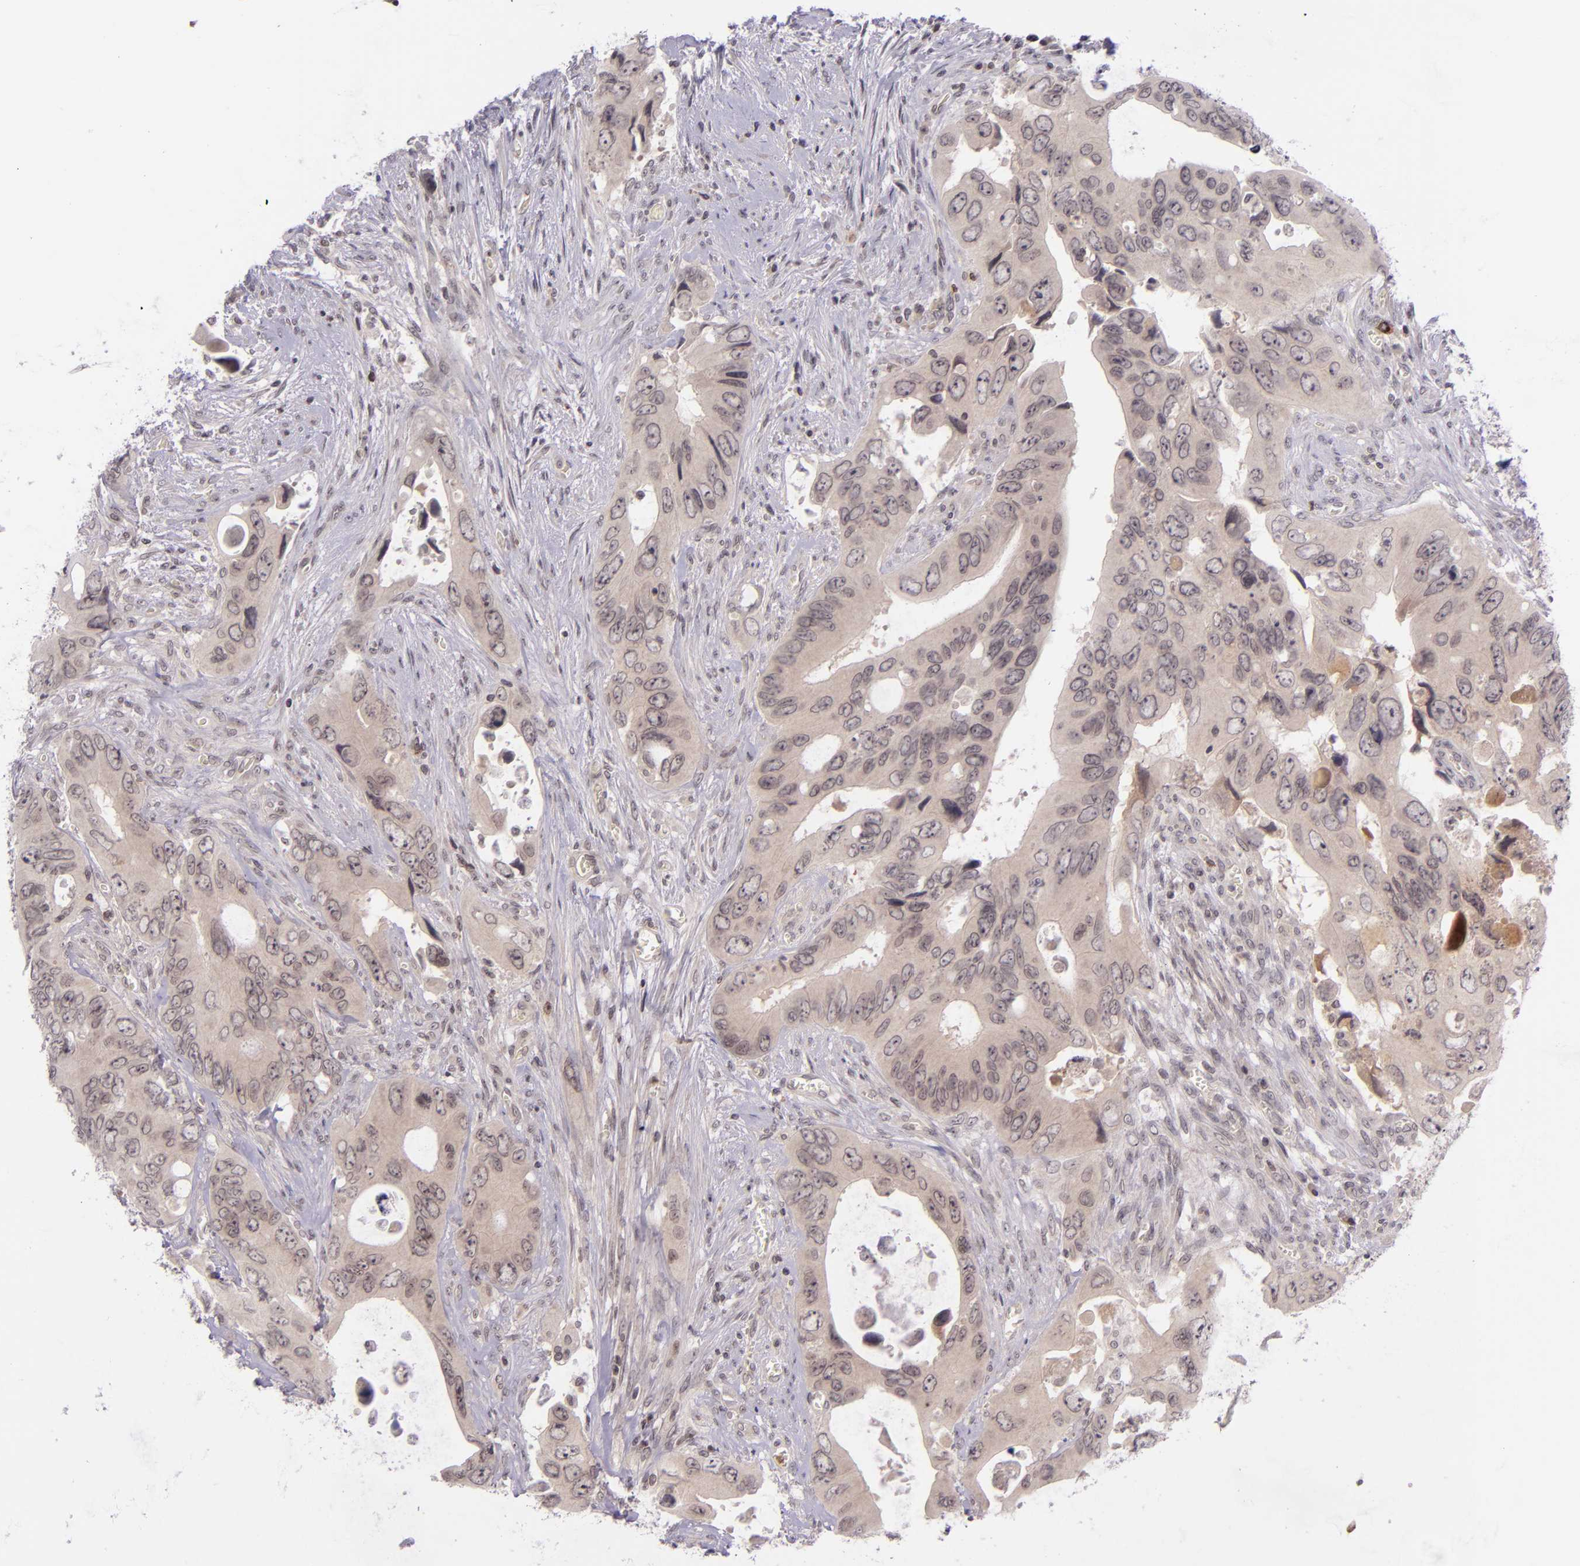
{"staining": {"intensity": "weak", "quantity": "25%-75%", "location": "cytoplasmic/membranous"}, "tissue": "colorectal cancer", "cell_type": "Tumor cells", "image_type": "cancer", "snomed": [{"axis": "morphology", "description": "Adenocarcinoma, NOS"}, {"axis": "topography", "description": "Rectum"}], "caption": "Protein expression analysis of human colorectal adenocarcinoma reveals weak cytoplasmic/membranous staining in about 25%-75% of tumor cells.", "gene": "SELL", "patient": {"sex": "male", "age": 70}}